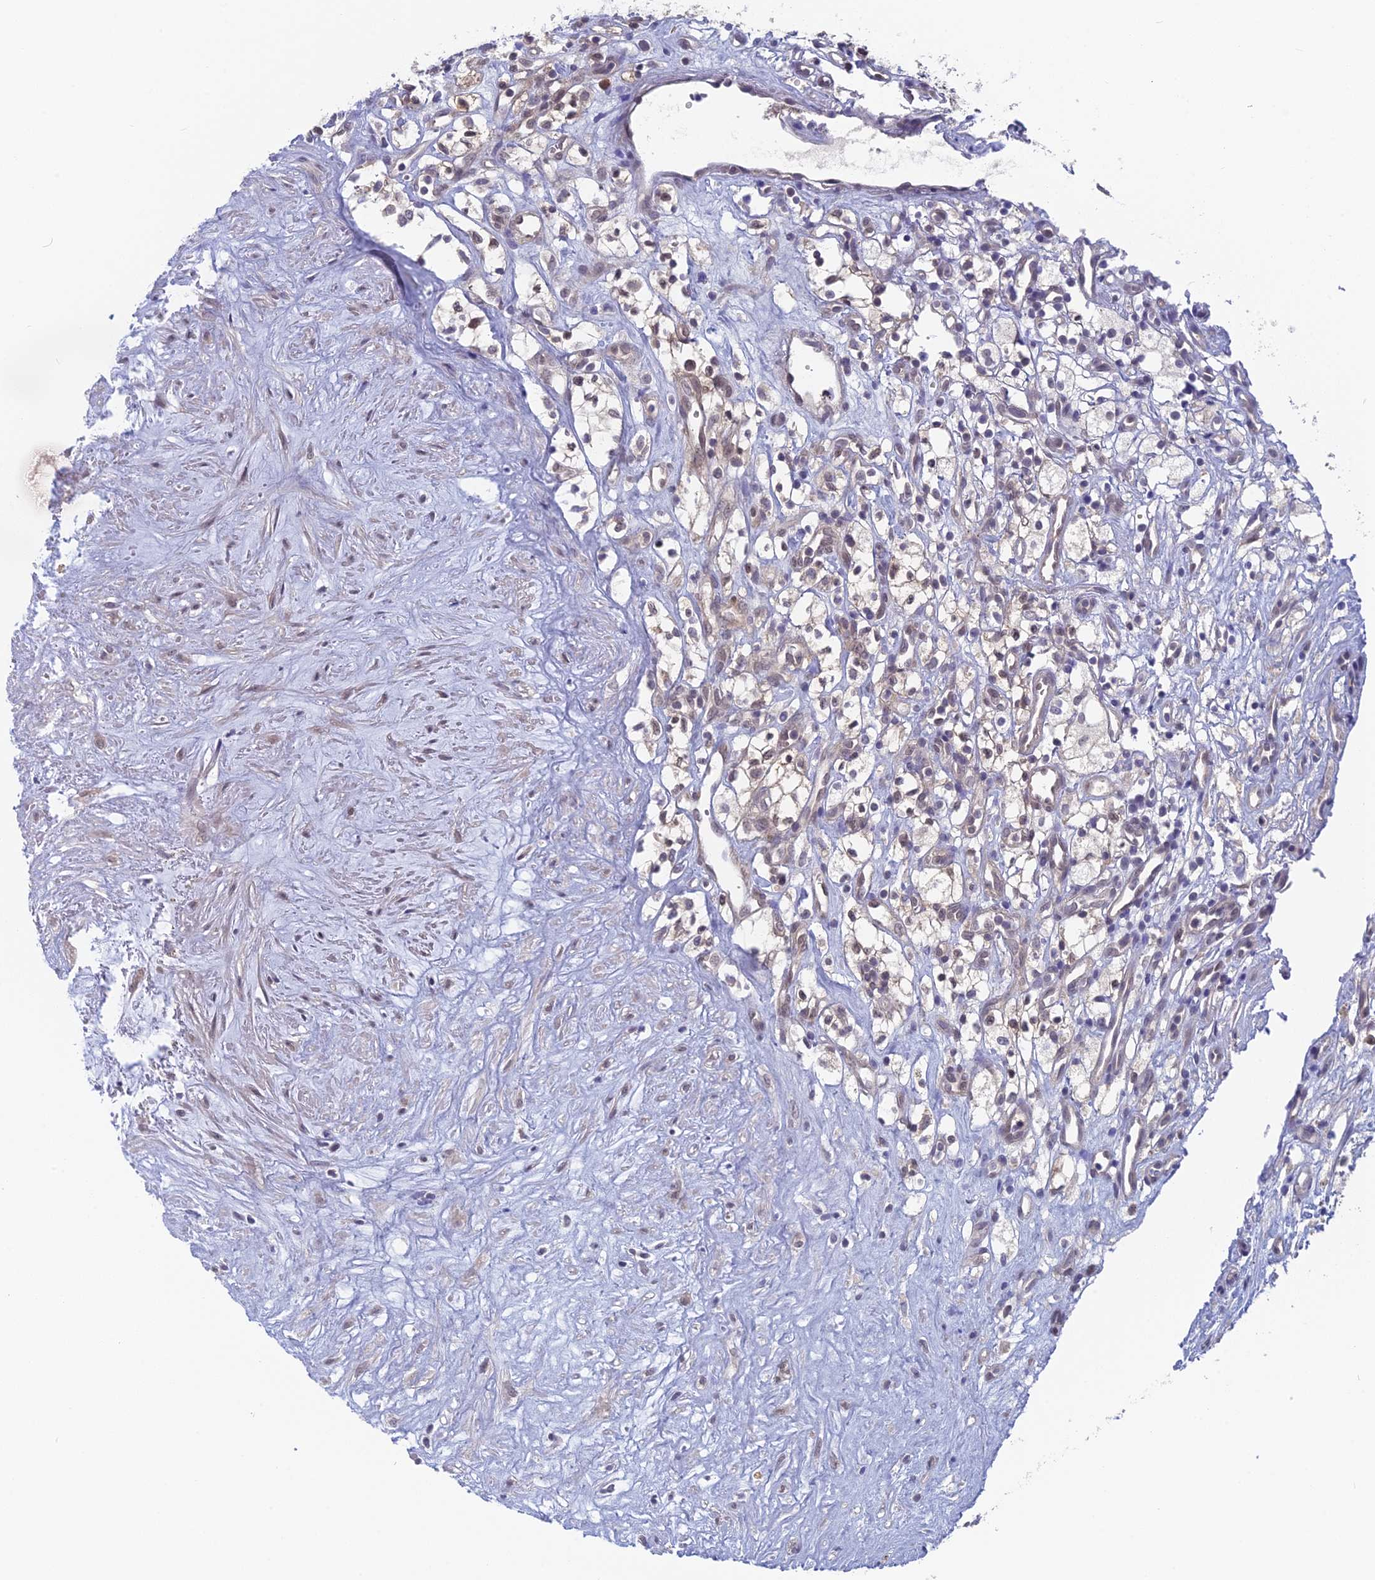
{"staining": {"intensity": "negative", "quantity": "none", "location": "none"}, "tissue": "renal cancer", "cell_type": "Tumor cells", "image_type": "cancer", "snomed": [{"axis": "morphology", "description": "Adenocarcinoma, NOS"}, {"axis": "topography", "description": "Kidney"}], "caption": "An immunohistochemistry (IHC) micrograph of renal adenocarcinoma is shown. There is no staining in tumor cells of renal adenocarcinoma.", "gene": "MRI1", "patient": {"sex": "male", "age": 59}}